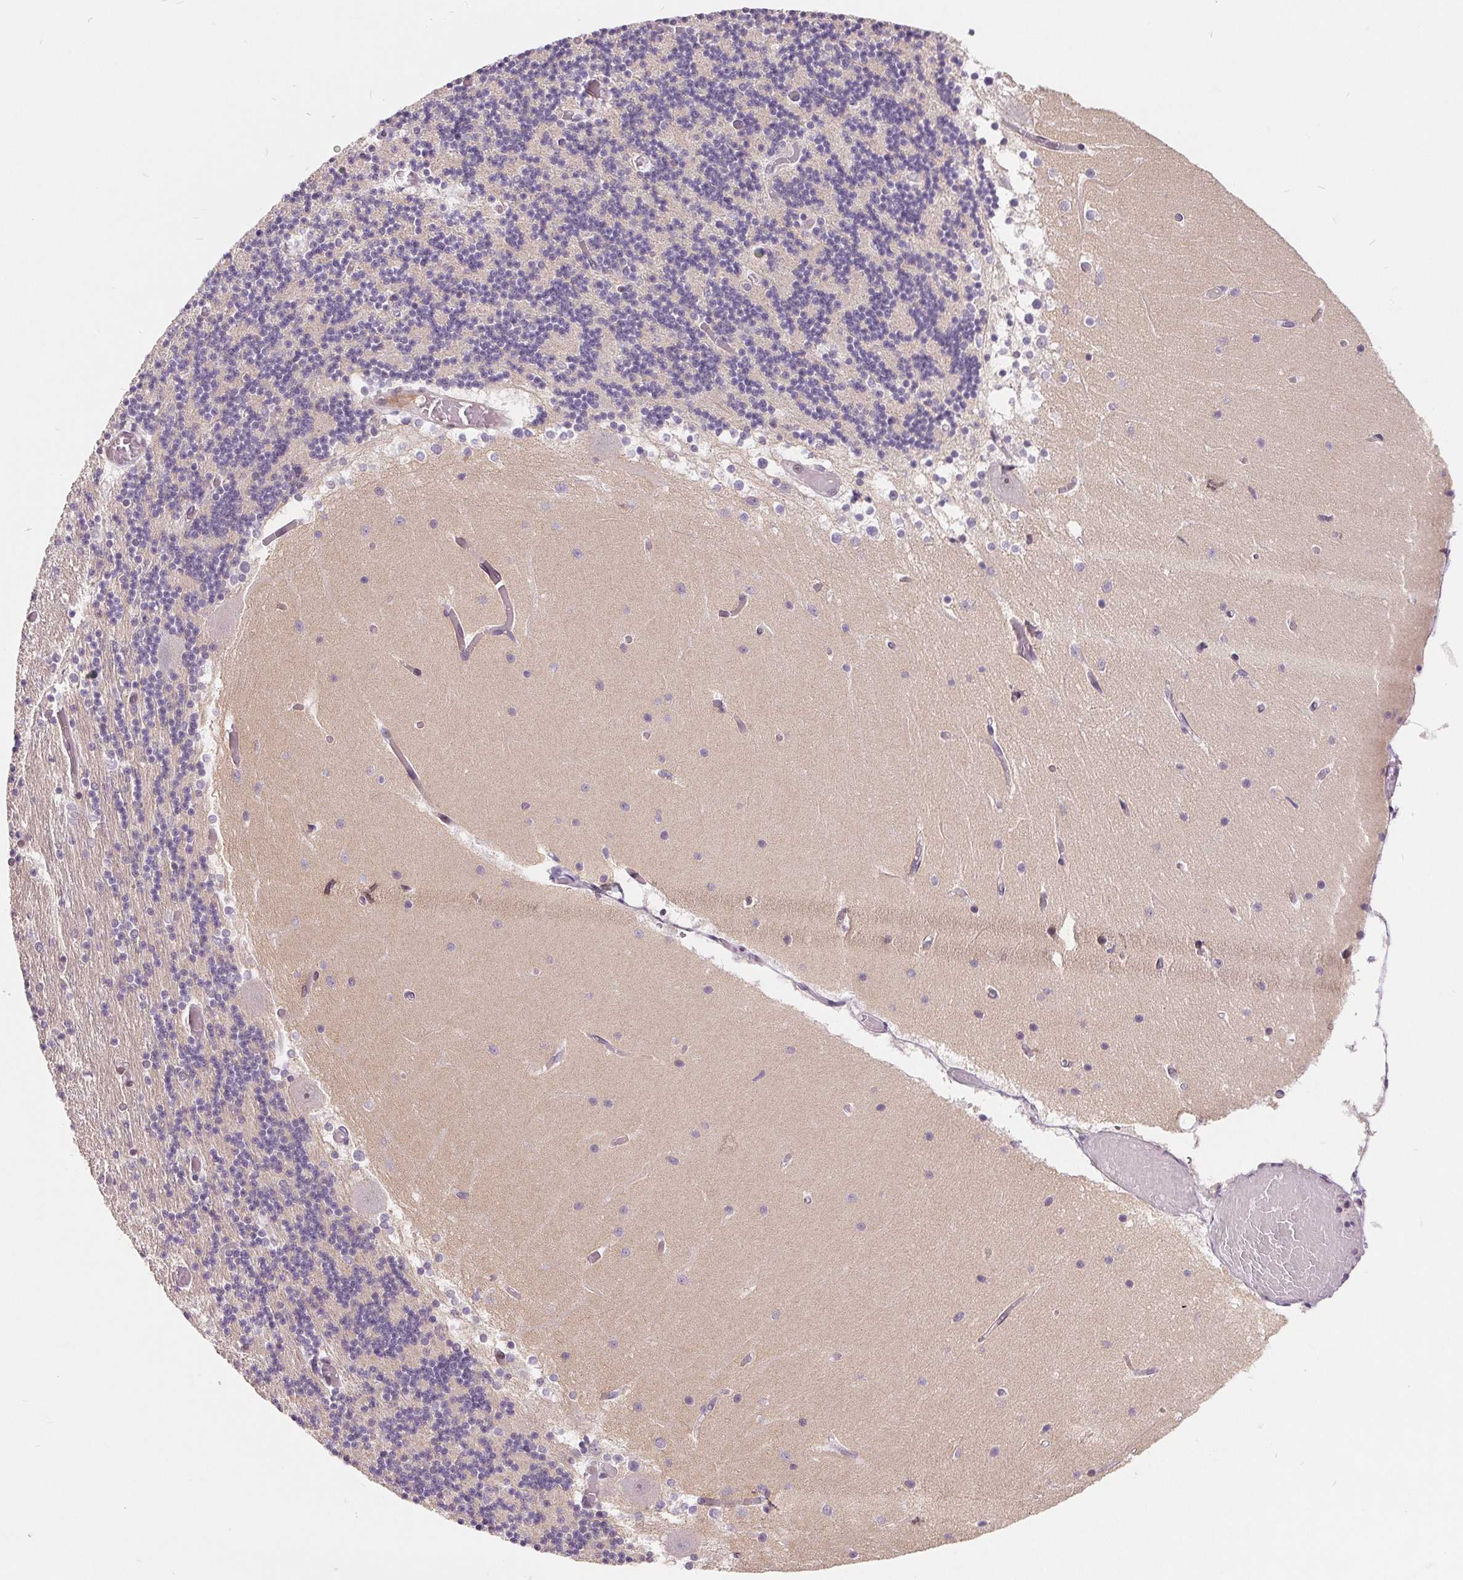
{"staining": {"intensity": "weak", "quantity": "<25%", "location": "cytoplasmic/membranous"}, "tissue": "cerebellum", "cell_type": "Cells in granular layer", "image_type": "normal", "snomed": [{"axis": "morphology", "description": "Normal tissue, NOS"}, {"axis": "topography", "description": "Cerebellum"}], "caption": "IHC of normal cerebellum exhibits no expression in cells in granular layer.", "gene": "NRG2", "patient": {"sex": "female", "age": 28}}